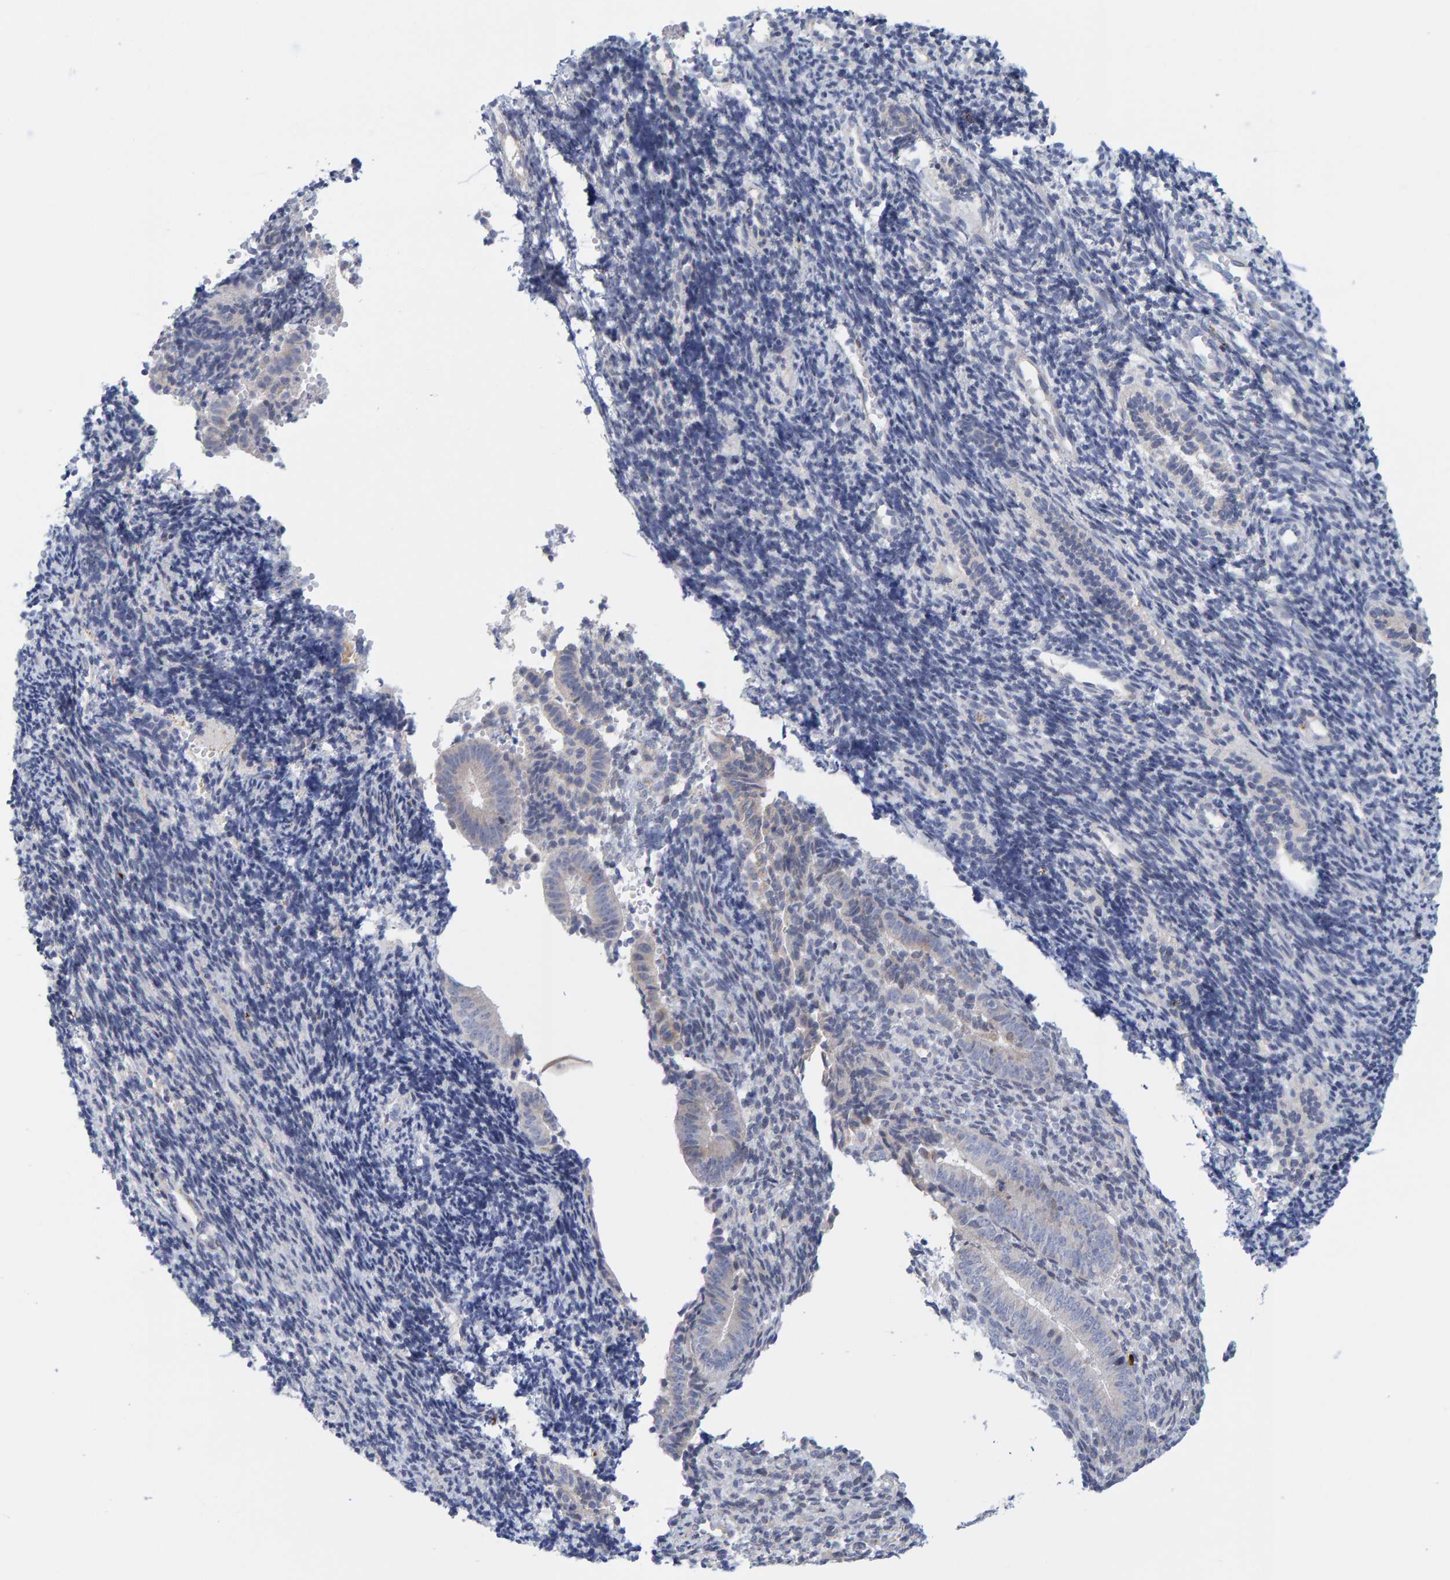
{"staining": {"intensity": "negative", "quantity": "none", "location": "none"}, "tissue": "endometrium", "cell_type": "Cells in endometrial stroma", "image_type": "normal", "snomed": [{"axis": "morphology", "description": "Normal tissue, NOS"}, {"axis": "topography", "description": "Uterus"}, {"axis": "topography", "description": "Endometrium"}], "caption": "A high-resolution histopathology image shows immunohistochemistry staining of benign endometrium, which shows no significant positivity in cells in endometrial stroma.", "gene": "ZC3H3", "patient": {"sex": "female", "age": 33}}